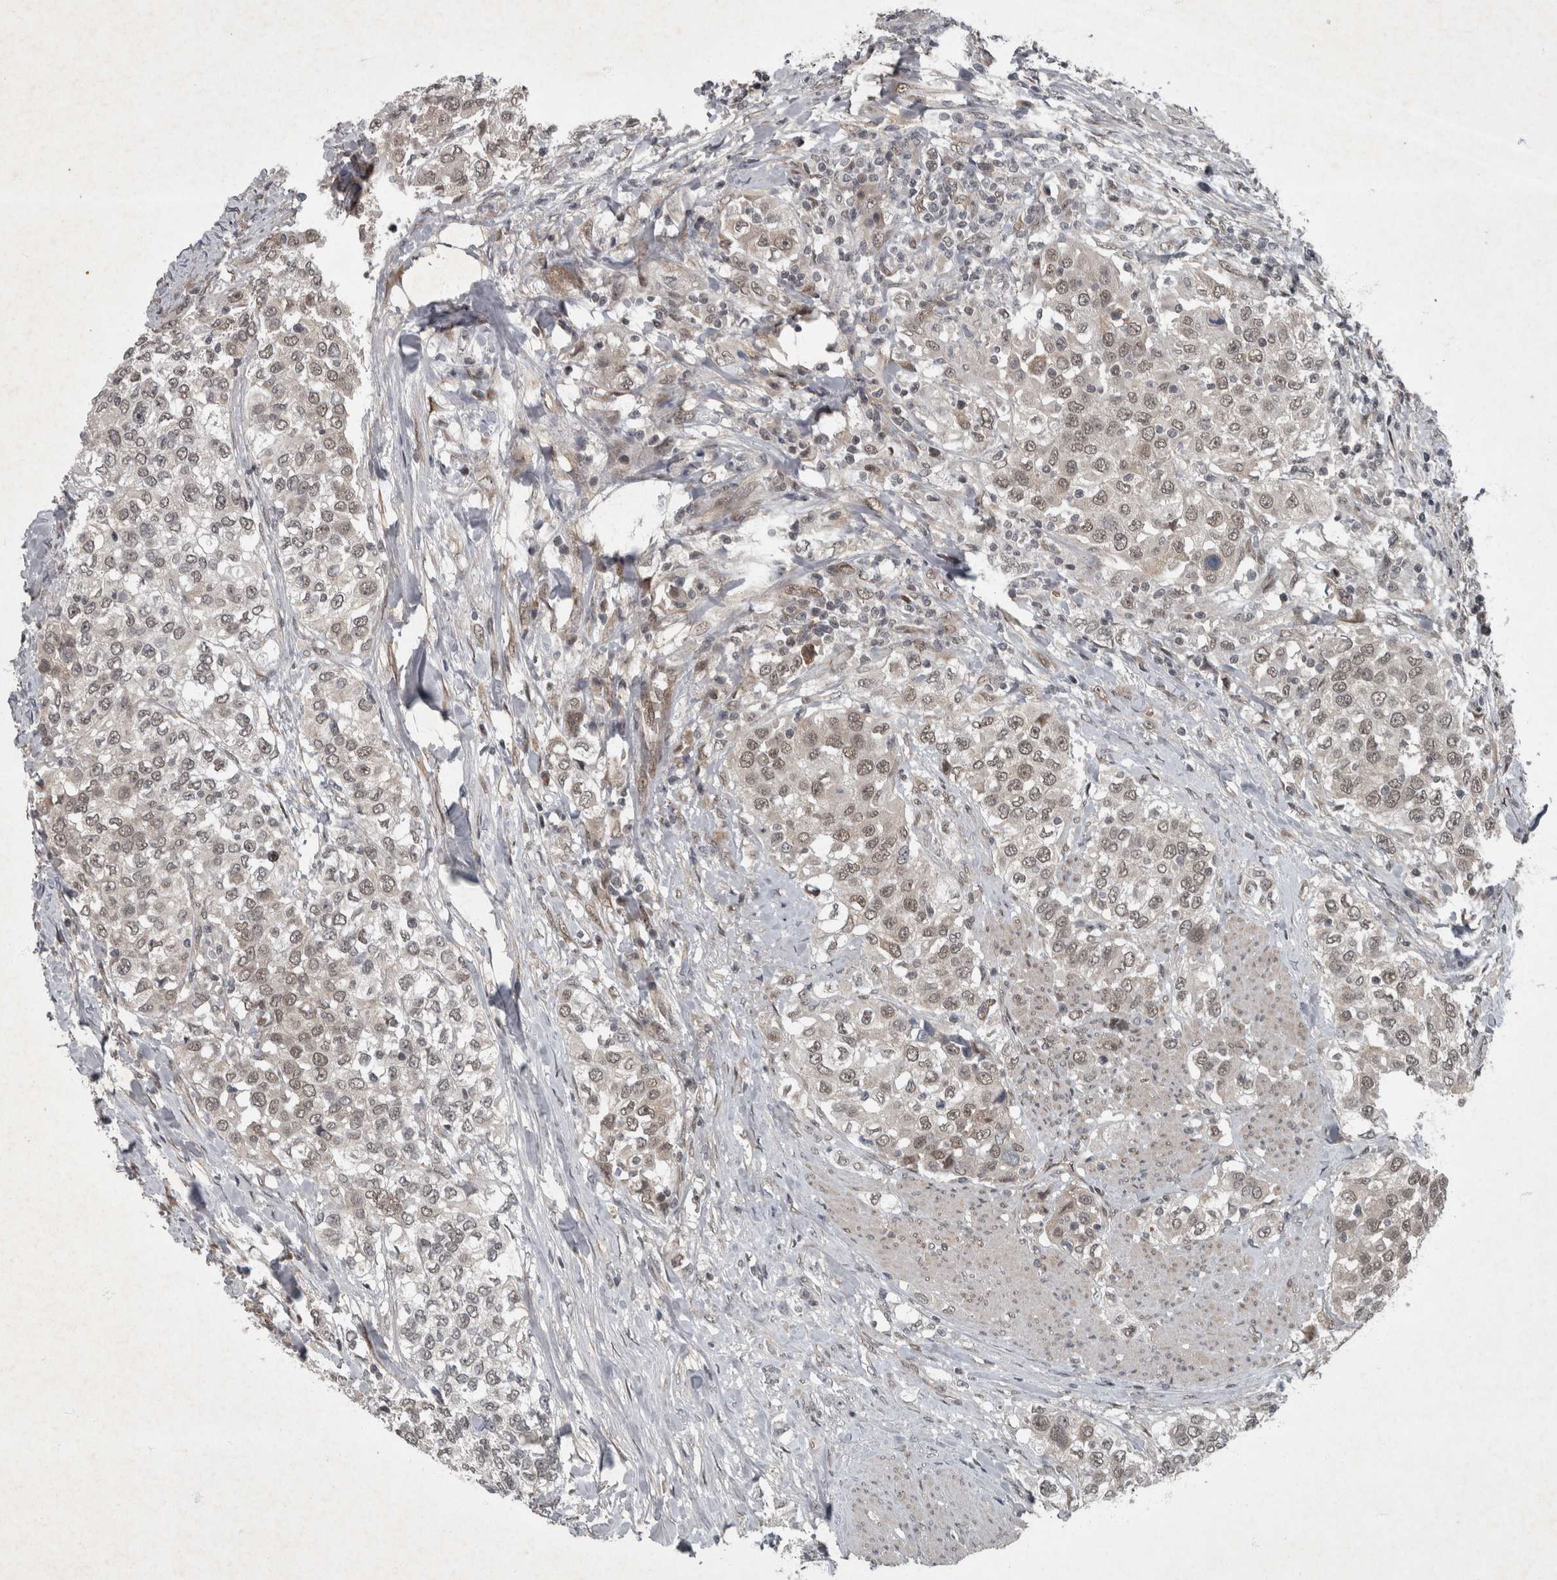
{"staining": {"intensity": "weak", "quantity": ">75%", "location": "nuclear"}, "tissue": "urothelial cancer", "cell_type": "Tumor cells", "image_type": "cancer", "snomed": [{"axis": "morphology", "description": "Urothelial carcinoma, High grade"}, {"axis": "topography", "description": "Urinary bladder"}], "caption": "Immunohistochemical staining of urothelial cancer shows low levels of weak nuclear protein positivity in approximately >75% of tumor cells.", "gene": "WDR33", "patient": {"sex": "female", "age": 80}}